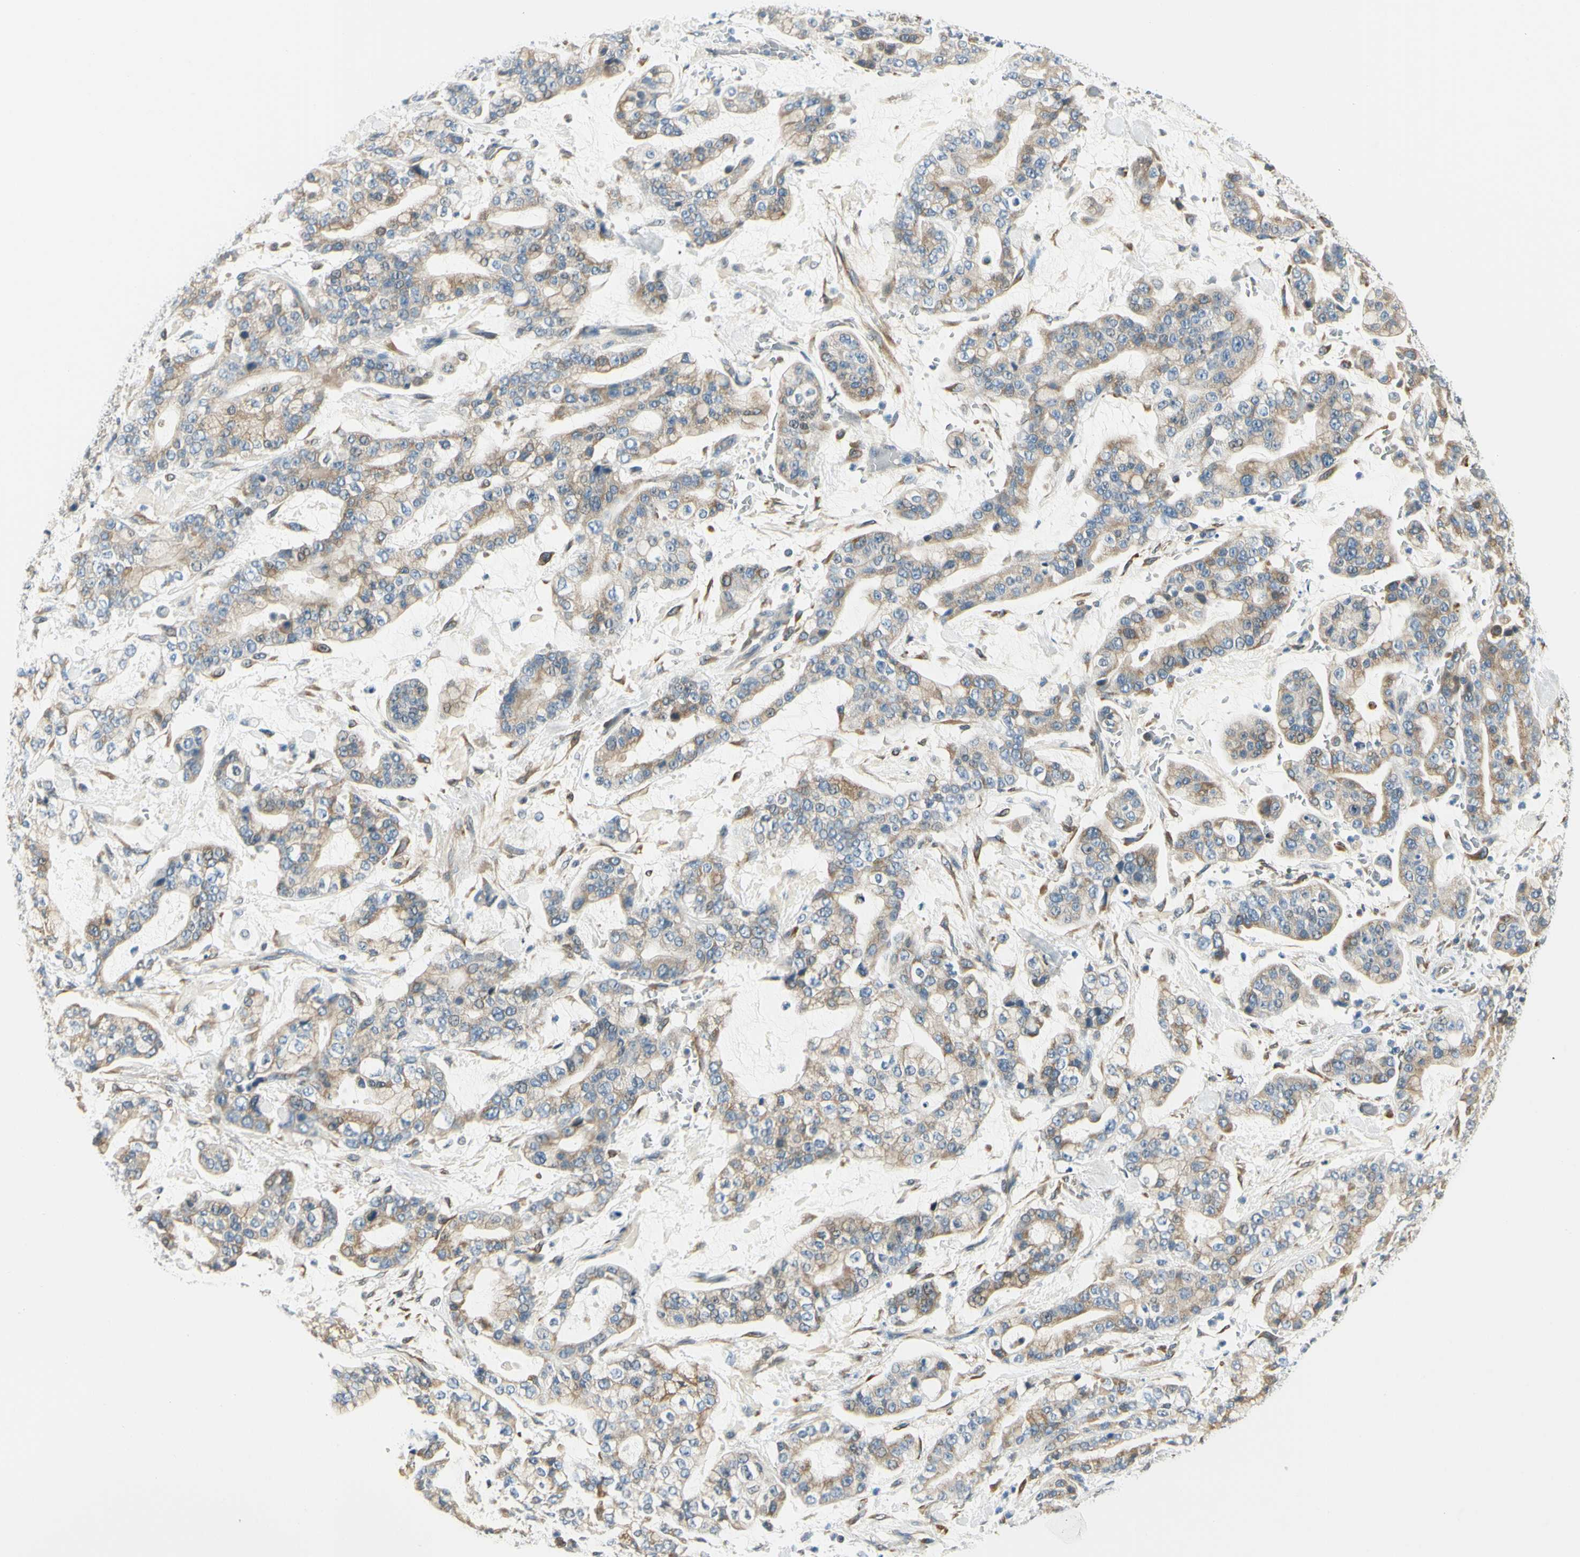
{"staining": {"intensity": "weak", "quantity": "25%-75%", "location": "cytoplasmic/membranous"}, "tissue": "stomach cancer", "cell_type": "Tumor cells", "image_type": "cancer", "snomed": [{"axis": "morphology", "description": "Normal tissue, NOS"}, {"axis": "morphology", "description": "Adenocarcinoma, NOS"}, {"axis": "topography", "description": "Stomach, upper"}, {"axis": "topography", "description": "Stomach"}], "caption": "Immunohistochemical staining of stomach cancer (adenocarcinoma) exhibits weak cytoplasmic/membranous protein staining in approximately 25%-75% of tumor cells. Nuclei are stained in blue.", "gene": "IGDCC4", "patient": {"sex": "male", "age": 76}}